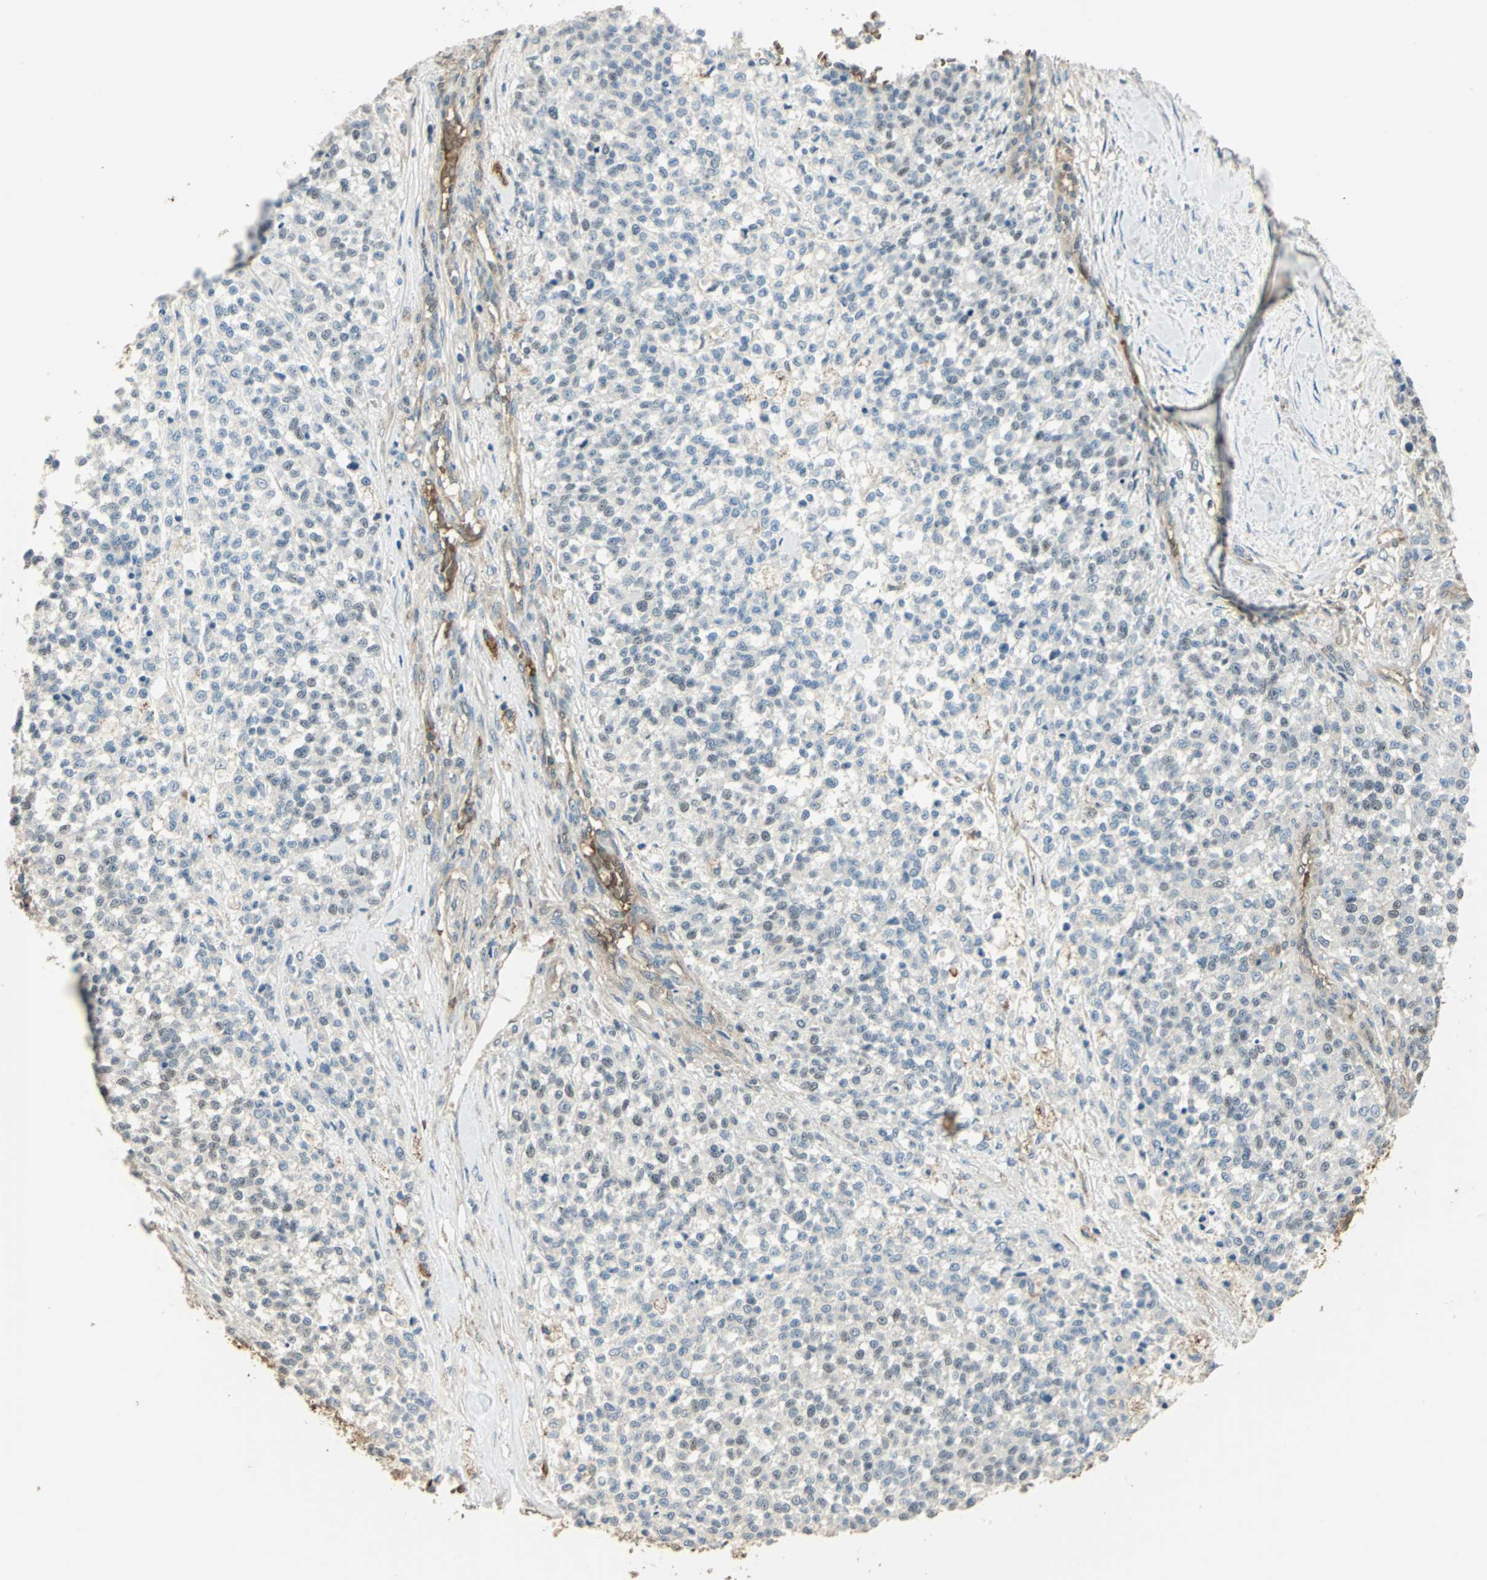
{"staining": {"intensity": "negative", "quantity": "none", "location": "none"}, "tissue": "testis cancer", "cell_type": "Tumor cells", "image_type": "cancer", "snomed": [{"axis": "morphology", "description": "Seminoma, NOS"}, {"axis": "topography", "description": "Testis"}], "caption": "Protein analysis of seminoma (testis) displays no significant staining in tumor cells. (DAB (3,3'-diaminobenzidine) IHC with hematoxylin counter stain).", "gene": "DDAH1", "patient": {"sex": "male", "age": 59}}